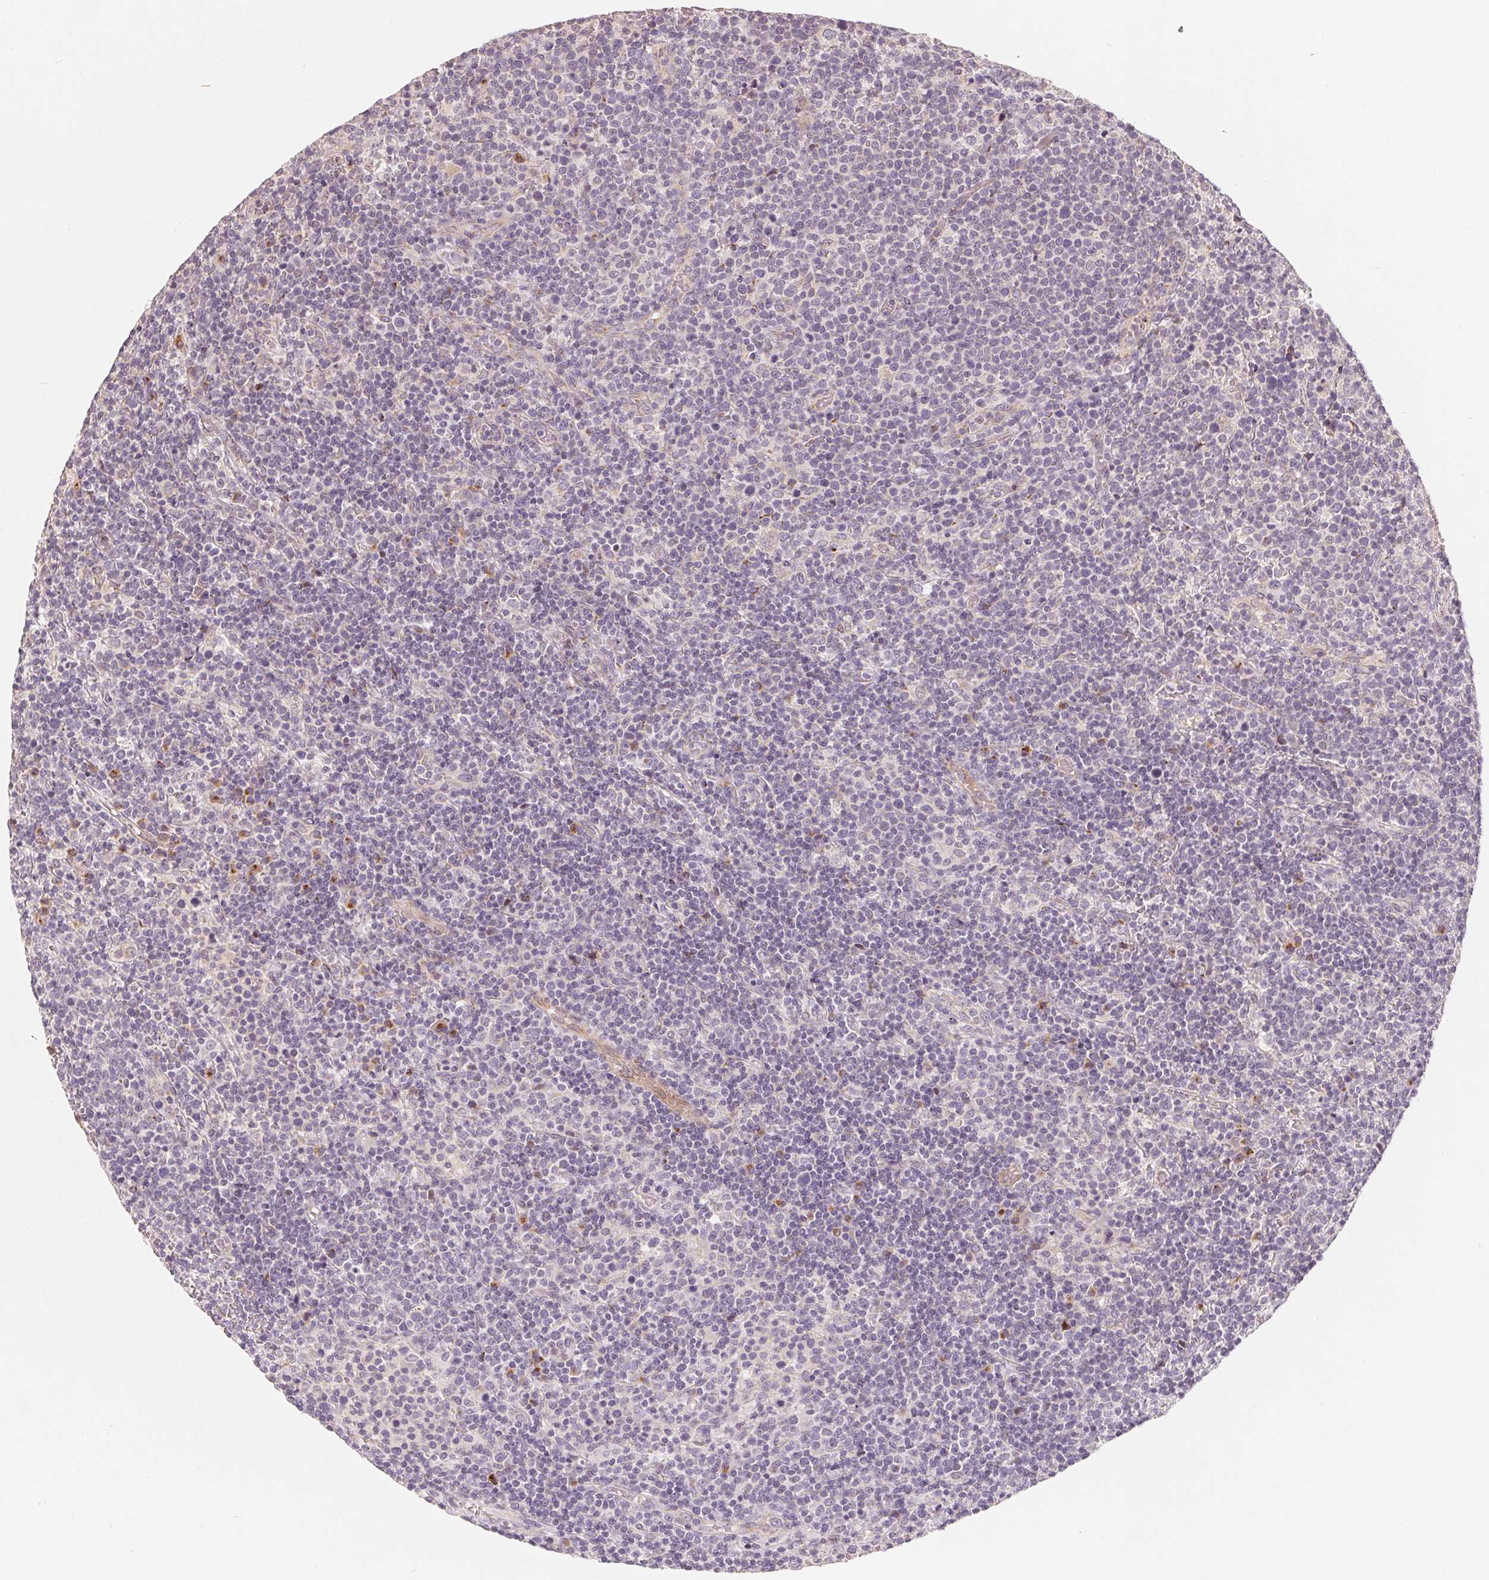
{"staining": {"intensity": "negative", "quantity": "none", "location": "none"}, "tissue": "lymphoma", "cell_type": "Tumor cells", "image_type": "cancer", "snomed": [{"axis": "morphology", "description": "Malignant lymphoma, non-Hodgkin's type, High grade"}, {"axis": "topography", "description": "Lymph node"}], "caption": "Photomicrograph shows no significant protein expression in tumor cells of malignant lymphoma, non-Hodgkin's type (high-grade). (Brightfield microscopy of DAB IHC at high magnification).", "gene": "TMSB15B", "patient": {"sex": "male", "age": 61}}